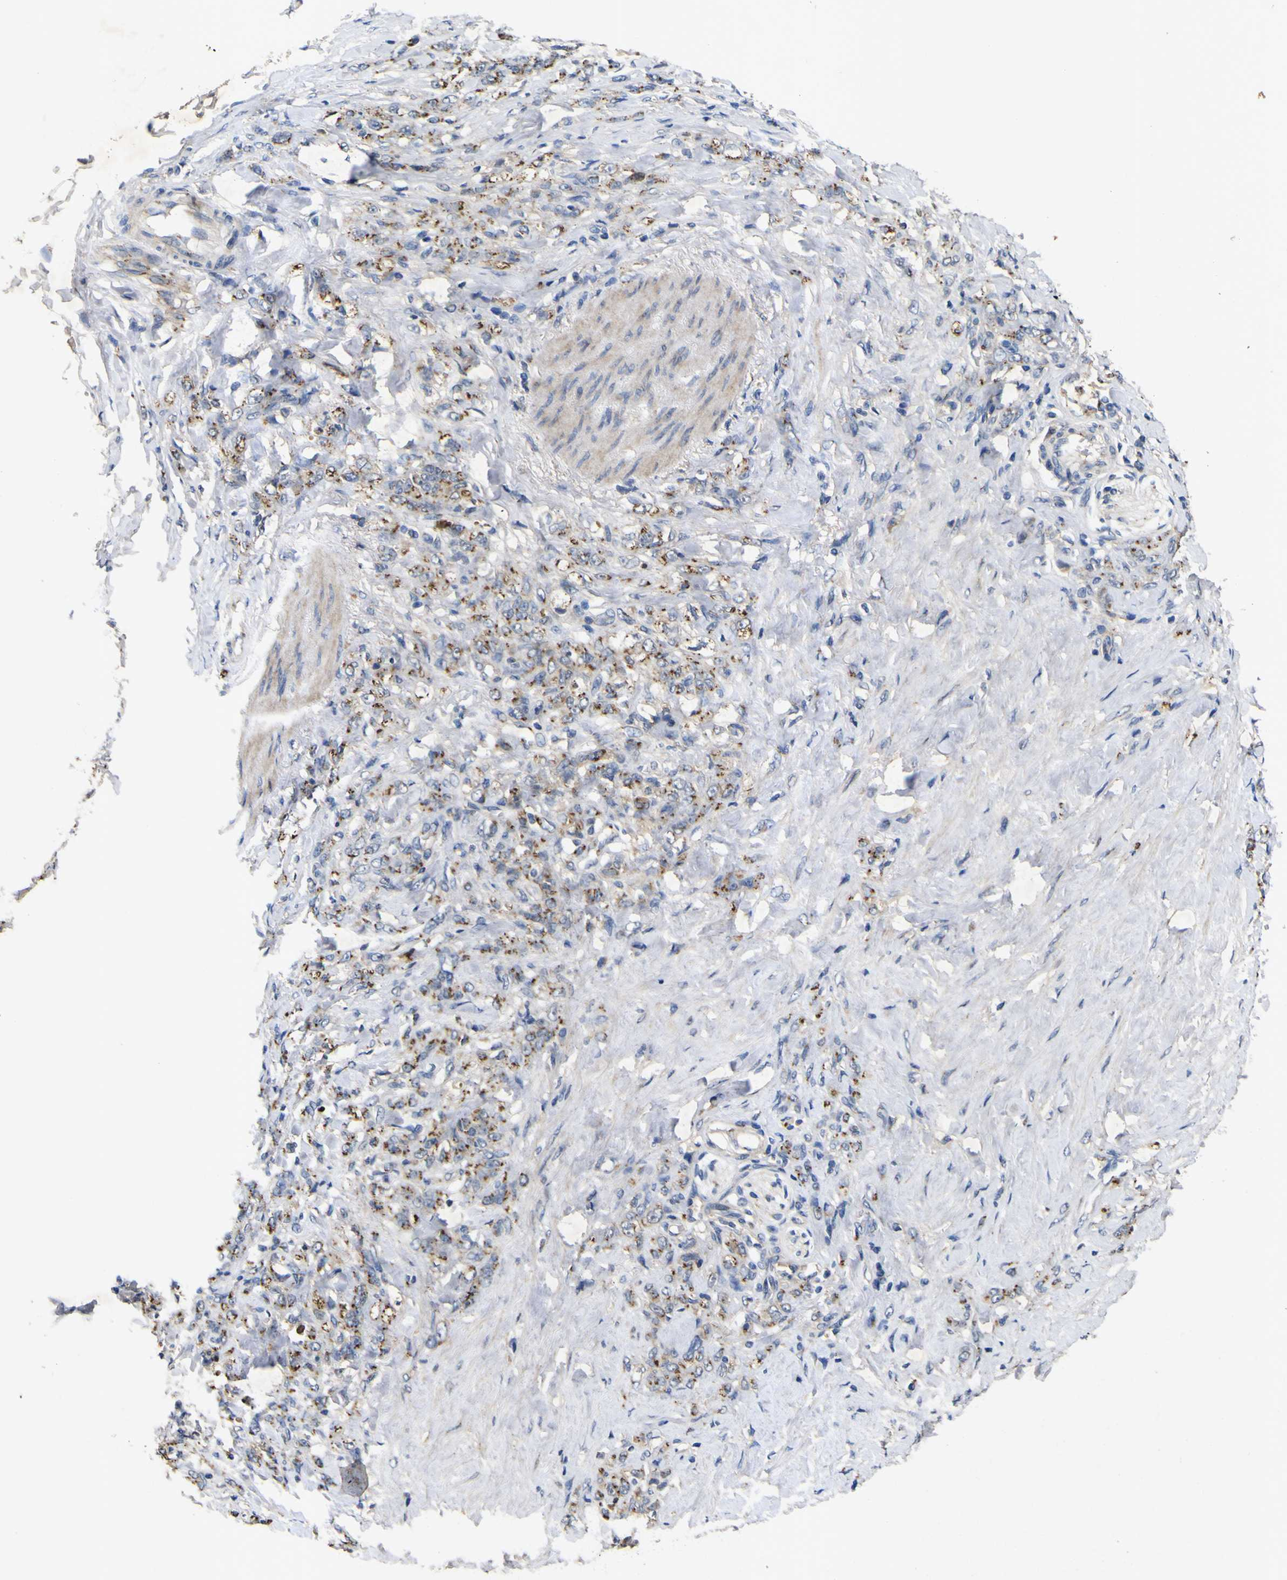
{"staining": {"intensity": "moderate", "quantity": ">75%", "location": "cytoplasmic/membranous"}, "tissue": "stomach cancer", "cell_type": "Tumor cells", "image_type": "cancer", "snomed": [{"axis": "morphology", "description": "Adenocarcinoma, NOS"}, {"axis": "topography", "description": "Stomach"}], "caption": "Moderate cytoplasmic/membranous protein positivity is identified in about >75% of tumor cells in adenocarcinoma (stomach).", "gene": "COA1", "patient": {"sex": "male", "age": 82}}